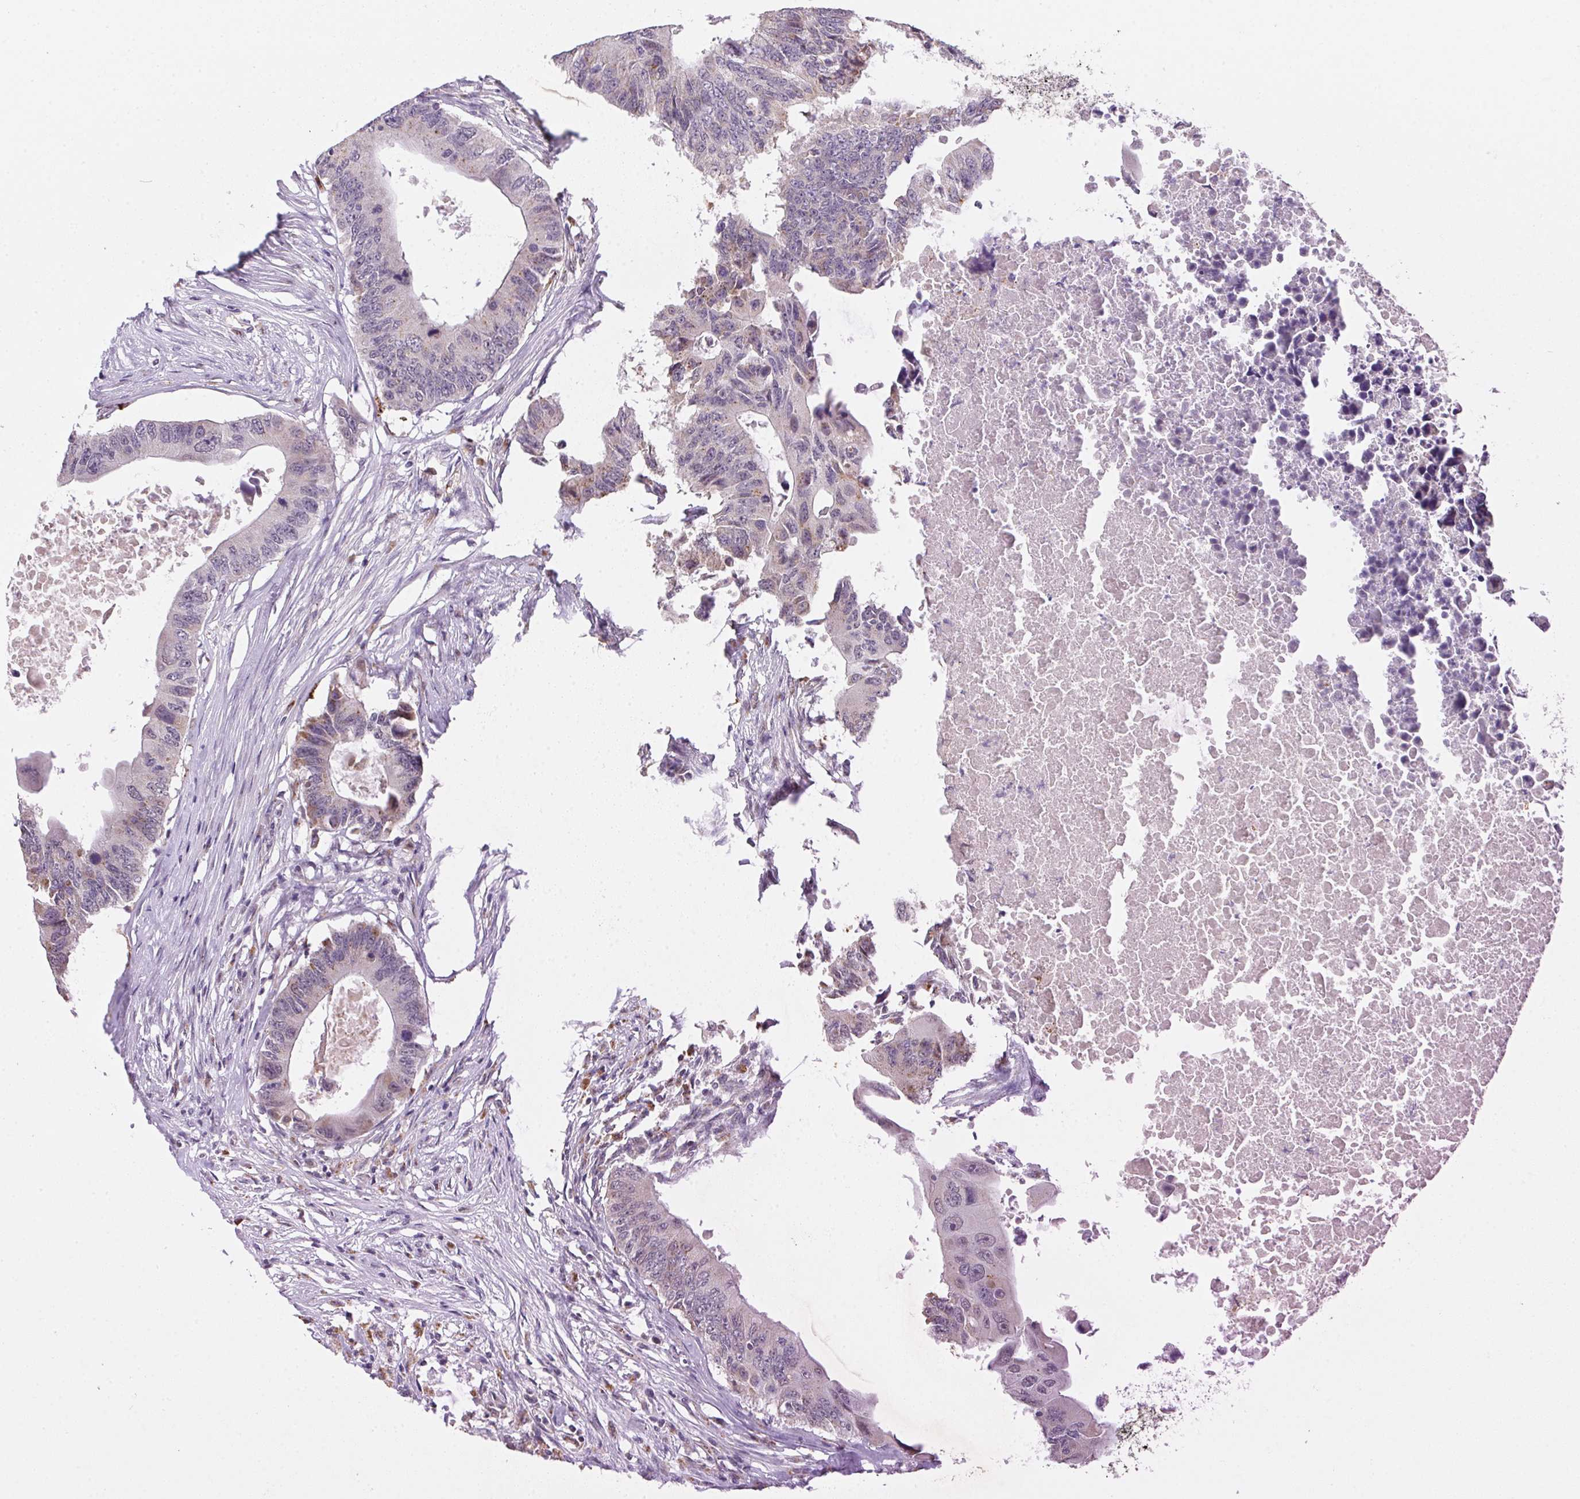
{"staining": {"intensity": "weak", "quantity": "<25%", "location": "cytoplasmic/membranous"}, "tissue": "colorectal cancer", "cell_type": "Tumor cells", "image_type": "cancer", "snomed": [{"axis": "morphology", "description": "Adenocarcinoma, NOS"}, {"axis": "topography", "description": "Colon"}], "caption": "Tumor cells are negative for protein expression in human colorectal cancer (adenocarcinoma).", "gene": "METTL13", "patient": {"sex": "male", "age": 71}}